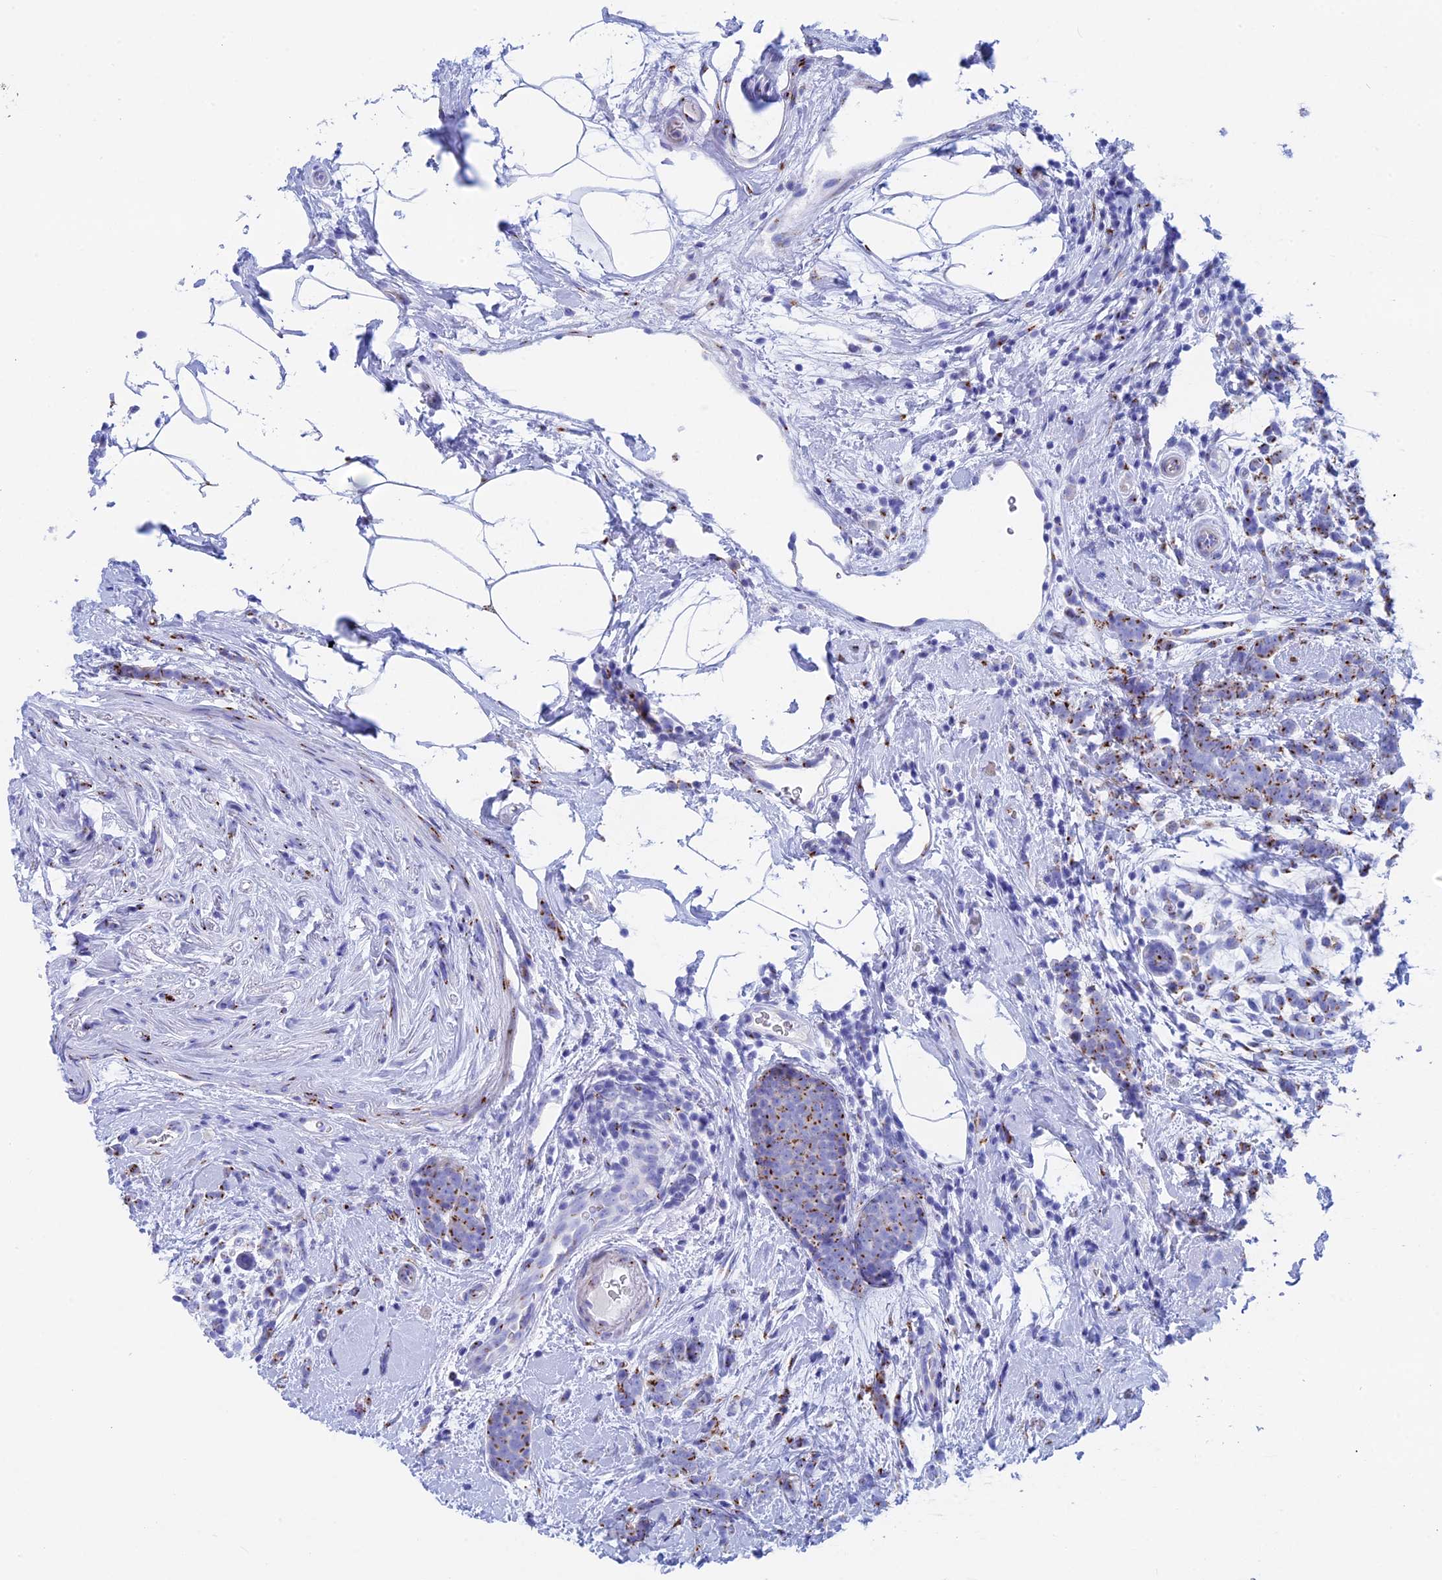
{"staining": {"intensity": "moderate", "quantity": "25%-75%", "location": "cytoplasmic/membranous"}, "tissue": "breast cancer", "cell_type": "Tumor cells", "image_type": "cancer", "snomed": [{"axis": "morphology", "description": "Lobular carcinoma"}, {"axis": "topography", "description": "Breast"}], "caption": "Lobular carcinoma (breast) stained with a protein marker demonstrates moderate staining in tumor cells.", "gene": "ERICH4", "patient": {"sex": "female", "age": 58}}